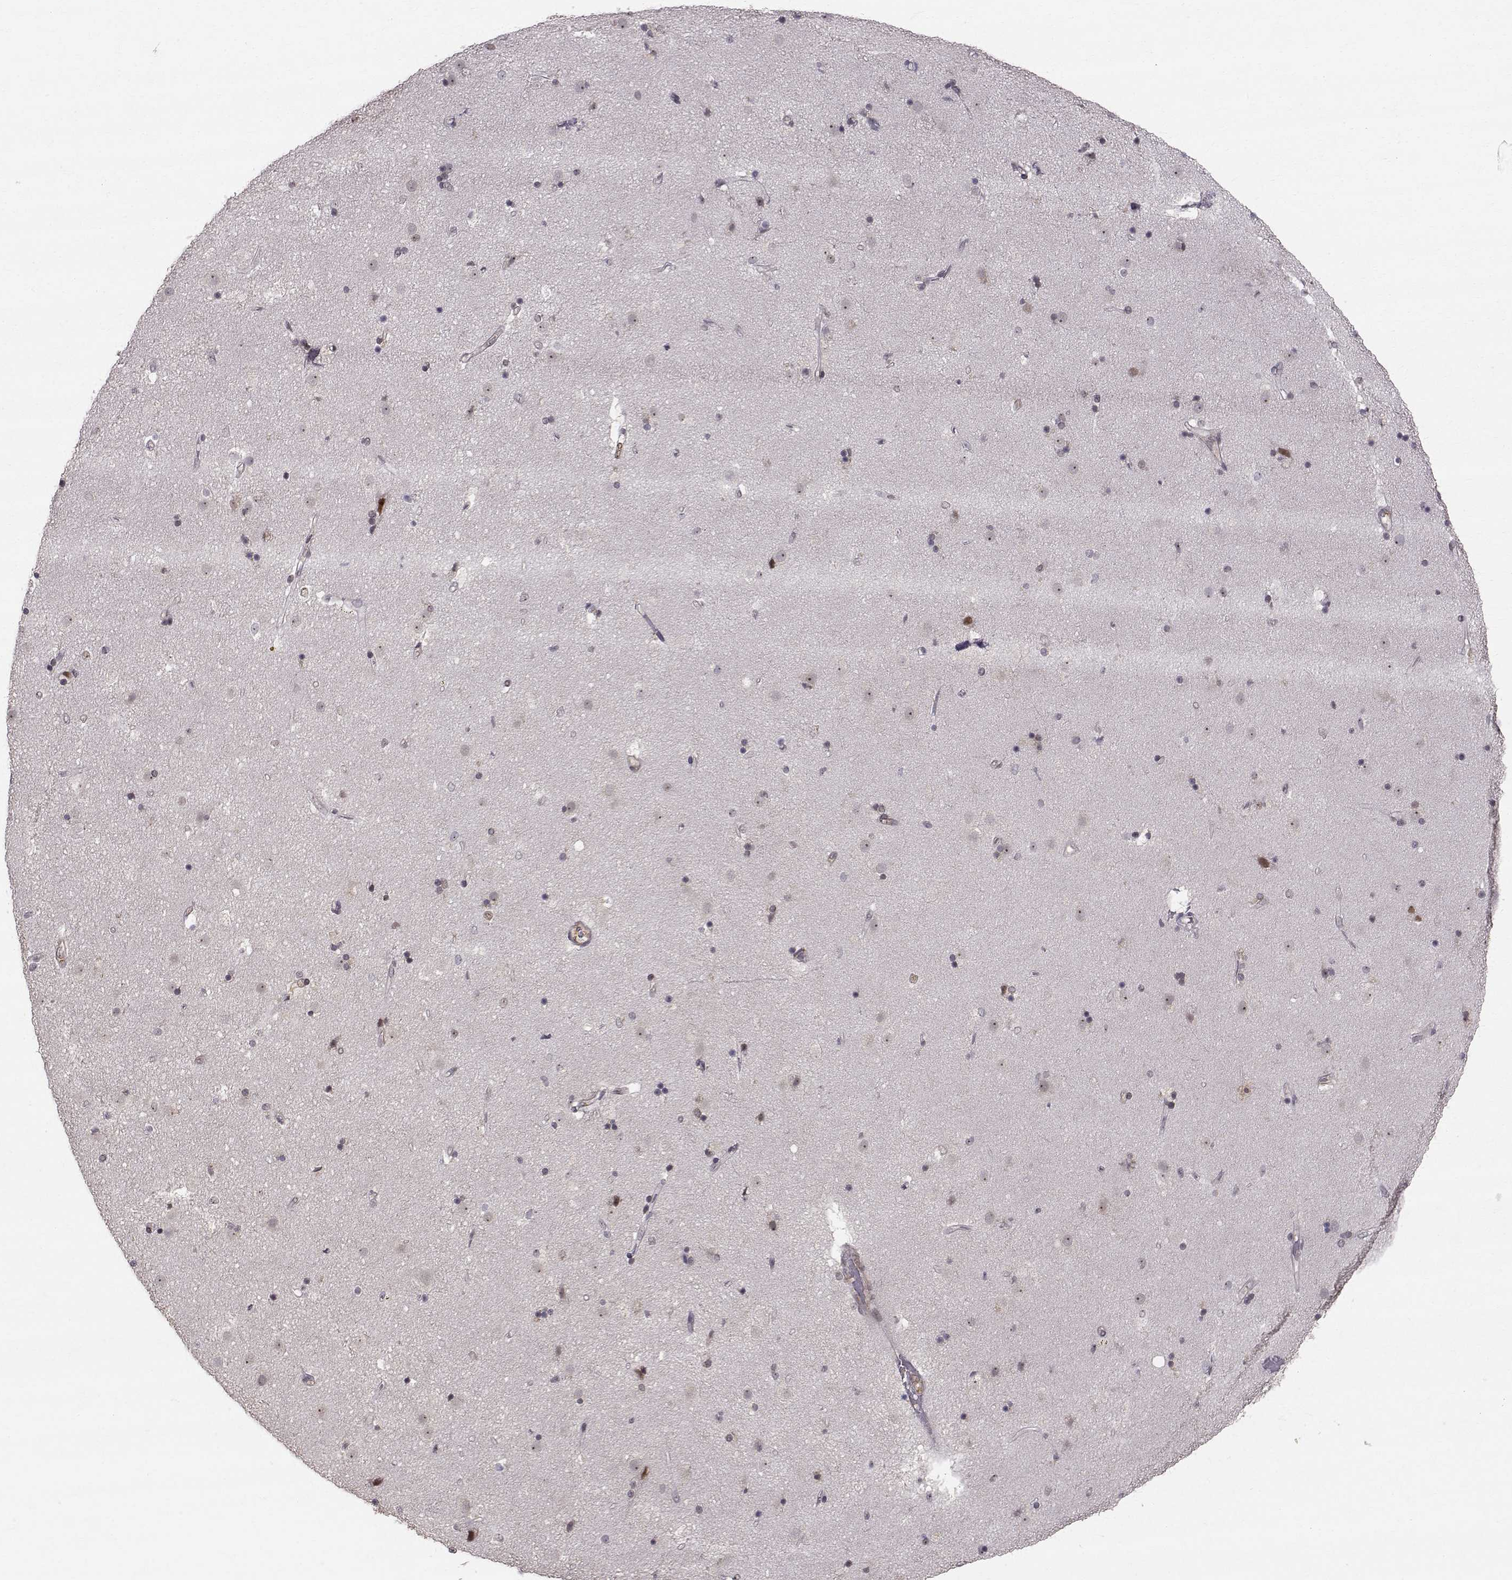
{"staining": {"intensity": "negative", "quantity": "none", "location": "none"}, "tissue": "caudate", "cell_type": "Glial cells", "image_type": "normal", "snomed": [{"axis": "morphology", "description": "Normal tissue, NOS"}, {"axis": "topography", "description": "Lateral ventricle wall"}], "caption": "High power microscopy histopathology image of an immunohistochemistry image of benign caudate, revealing no significant positivity in glial cells. The staining is performed using DAB (3,3'-diaminobenzidine) brown chromogen with nuclei counter-stained in using hematoxylin.", "gene": "RPP38", "patient": {"sex": "female", "age": 71}}